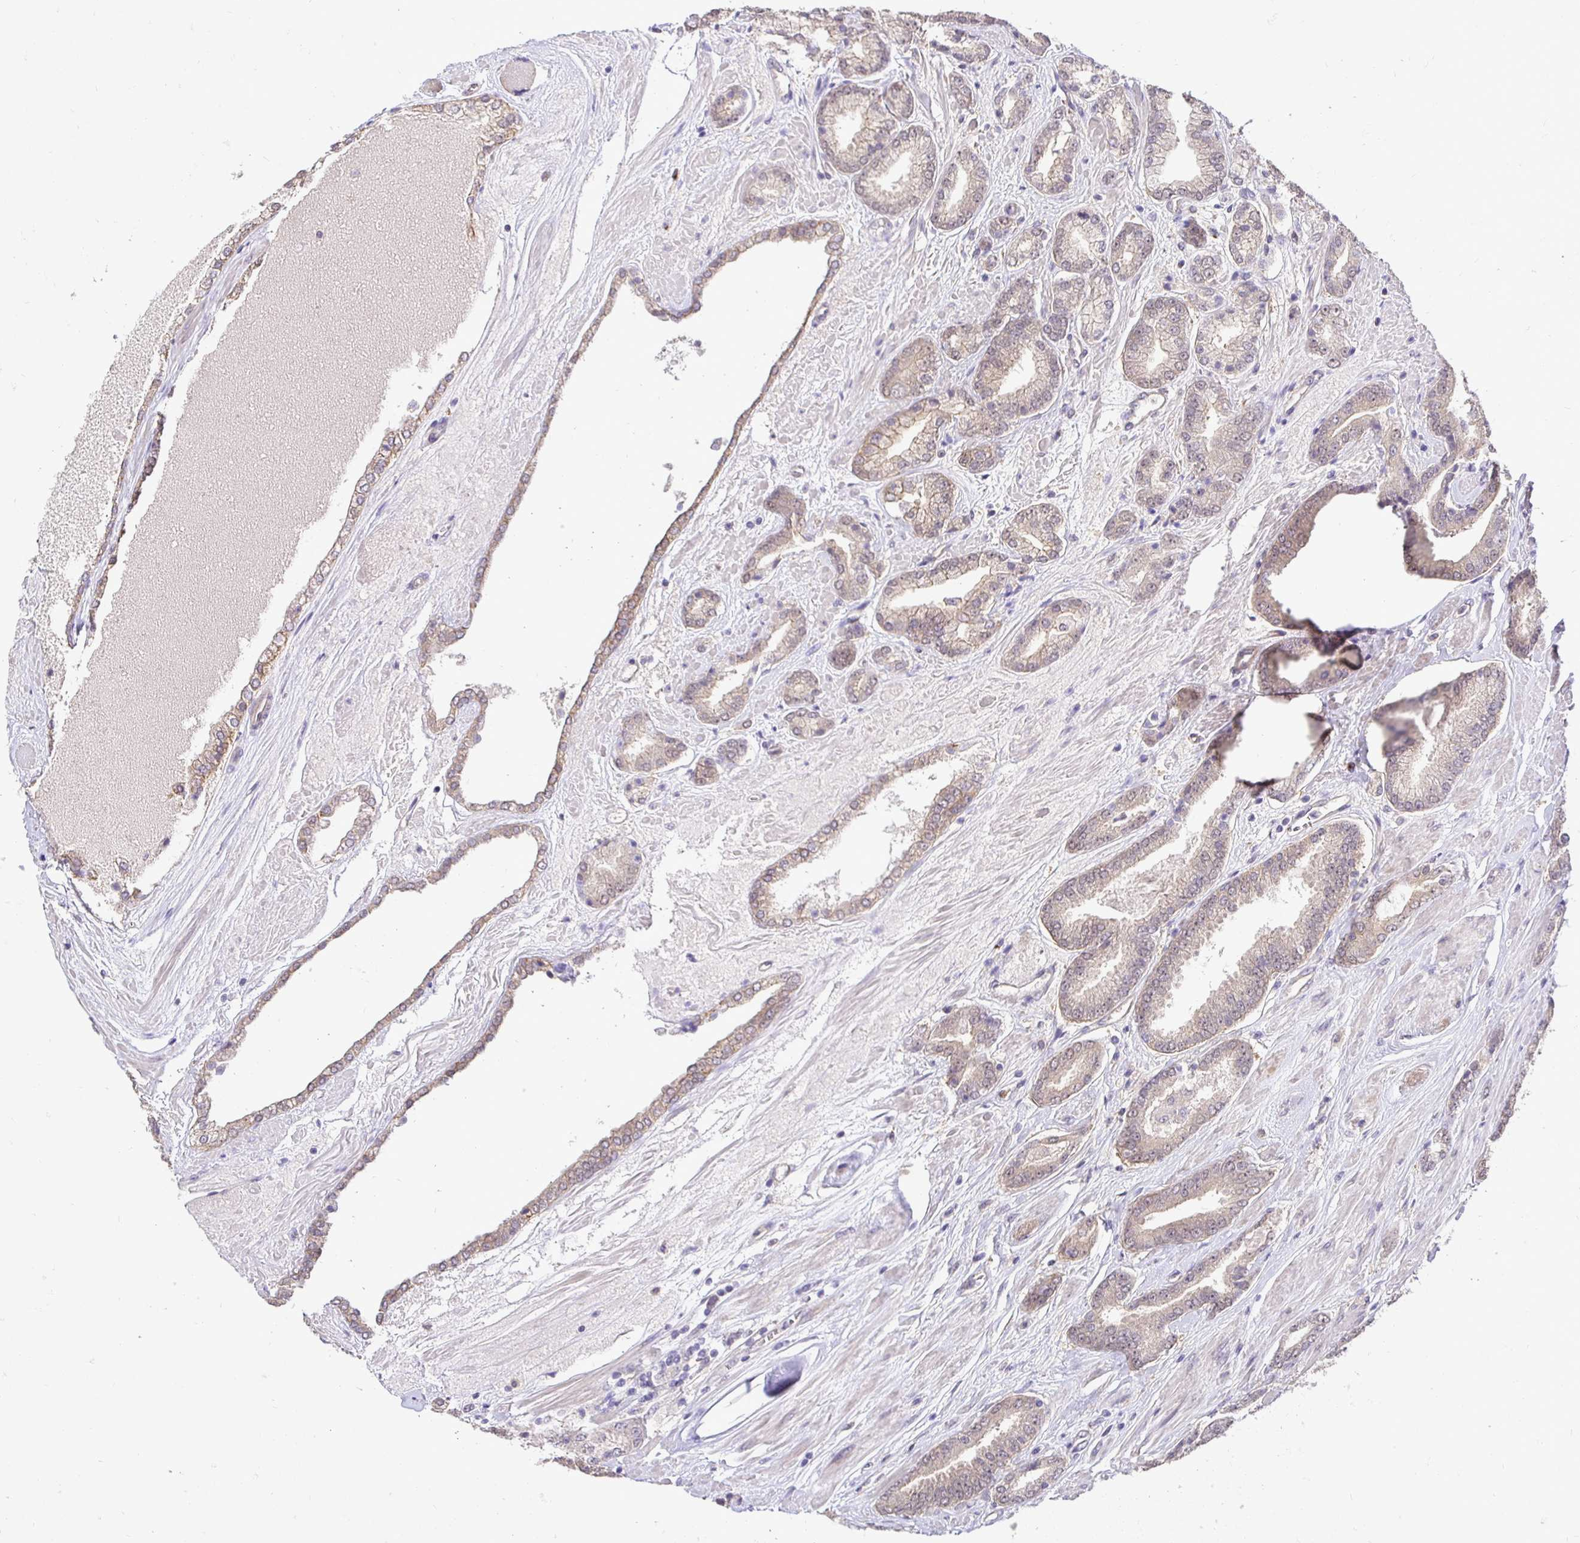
{"staining": {"intensity": "weak", "quantity": "<25%", "location": "cytoplasmic/membranous"}, "tissue": "prostate cancer", "cell_type": "Tumor cells", "image_type": "cancer", "snomed": [{"axis": "morphology", "description": "Adenocarcinoma, High grade"}, {"axis": "topography", "description": "Prostate"}], "caption": "There is no significant positivity in tumor cells of prostate cancer.", "gene": "SLC9A1", "patient": {"sex": "male", "age": 56}}